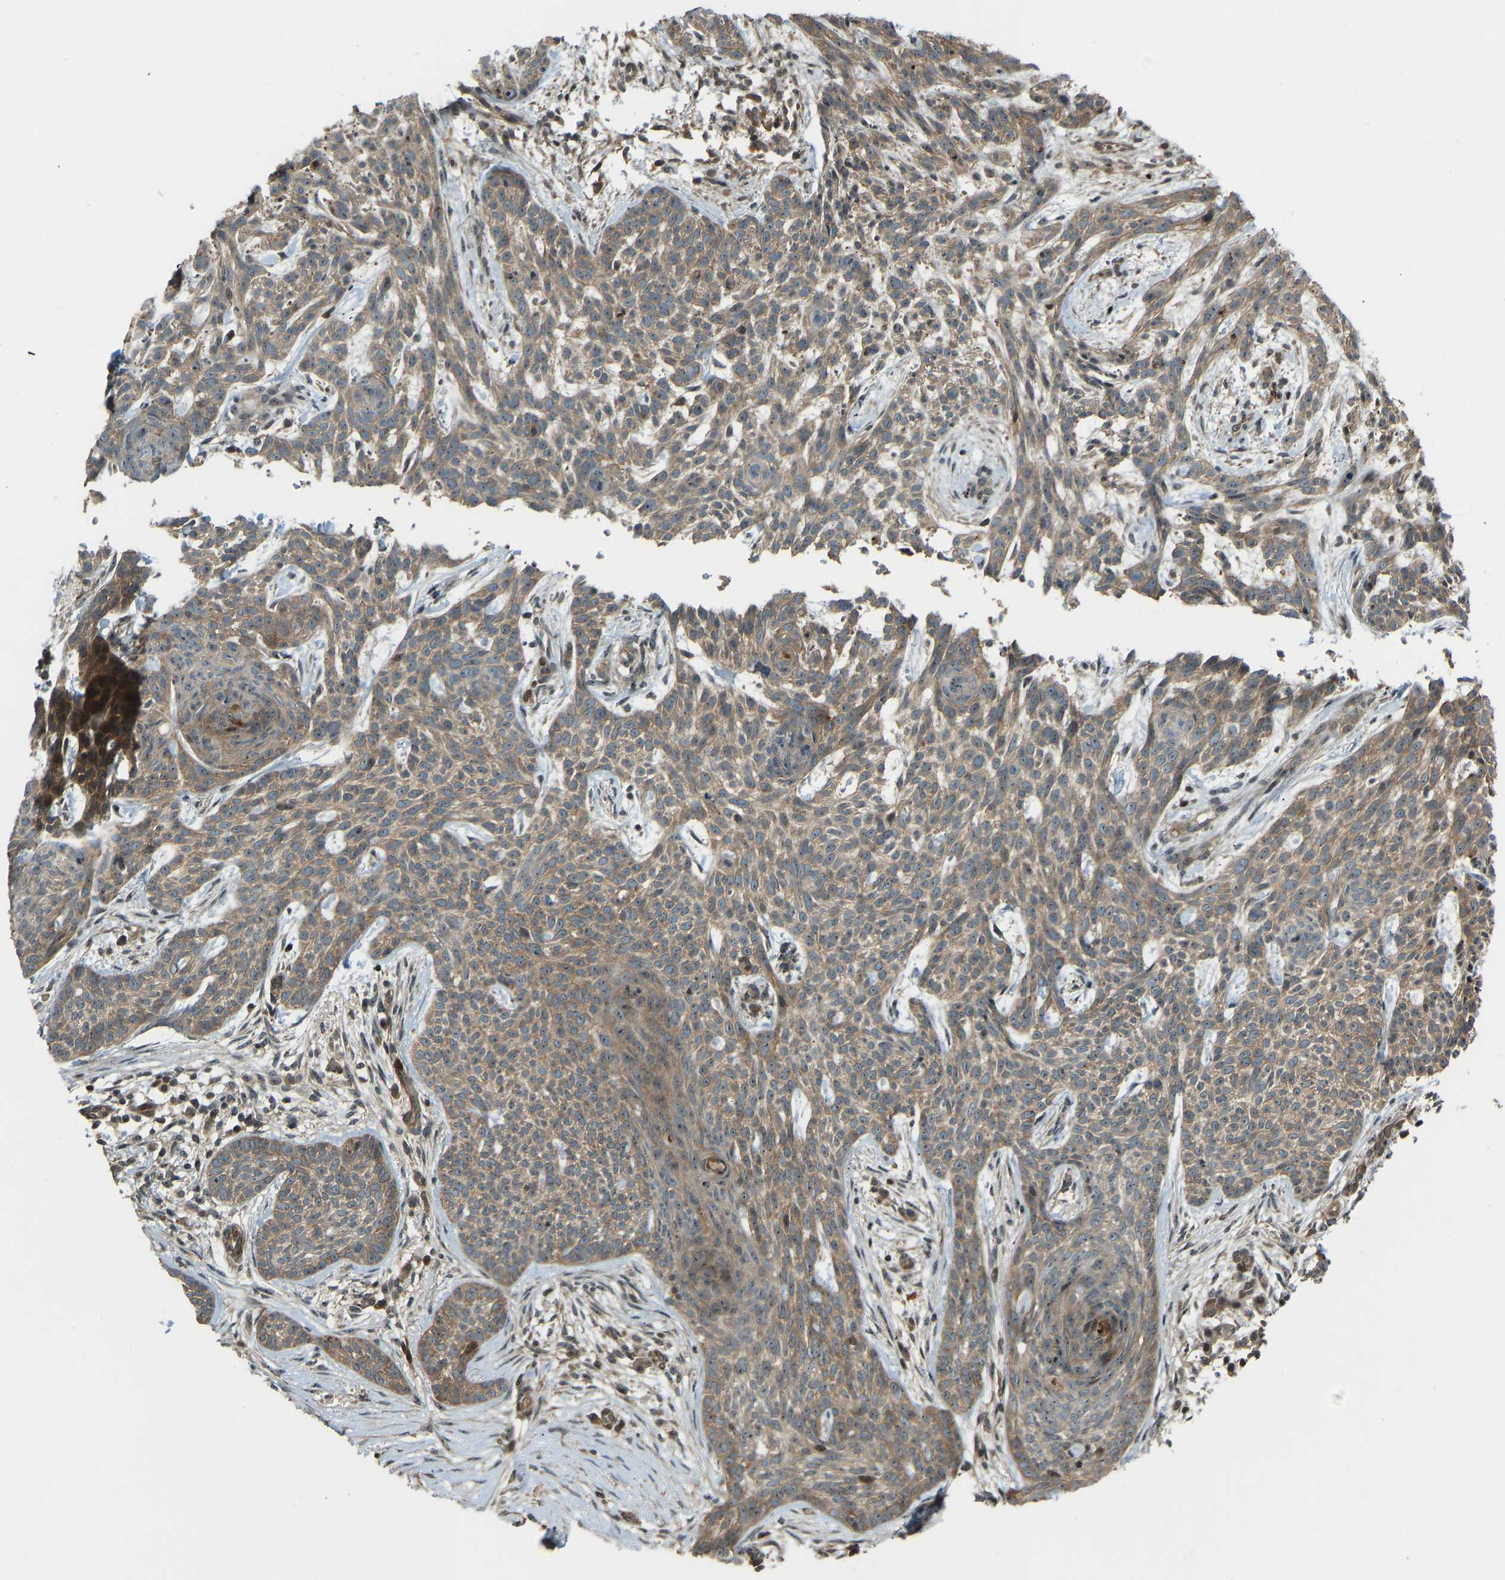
{"staining": {"intensity": "moderate", "quantity": ">75%", "location": "cytoplasmic/membranous"}, "tissue": "skin cancer", "cell_type": "Tumor cells", "image_type": "cancer", "snomed": [{"axis": "morphology", "description": "Basal cell carcinoma"}, {"axis": "topography", "description": "Skin"}], "caption": "Tumor cells demonstrate medium levels of moderate cytoplasmic/membranous expression in about >75% of cells in skin basal cell carcinoma.", "gene": "SVOPL", "patient": {"sex": "female", "age": 59}}